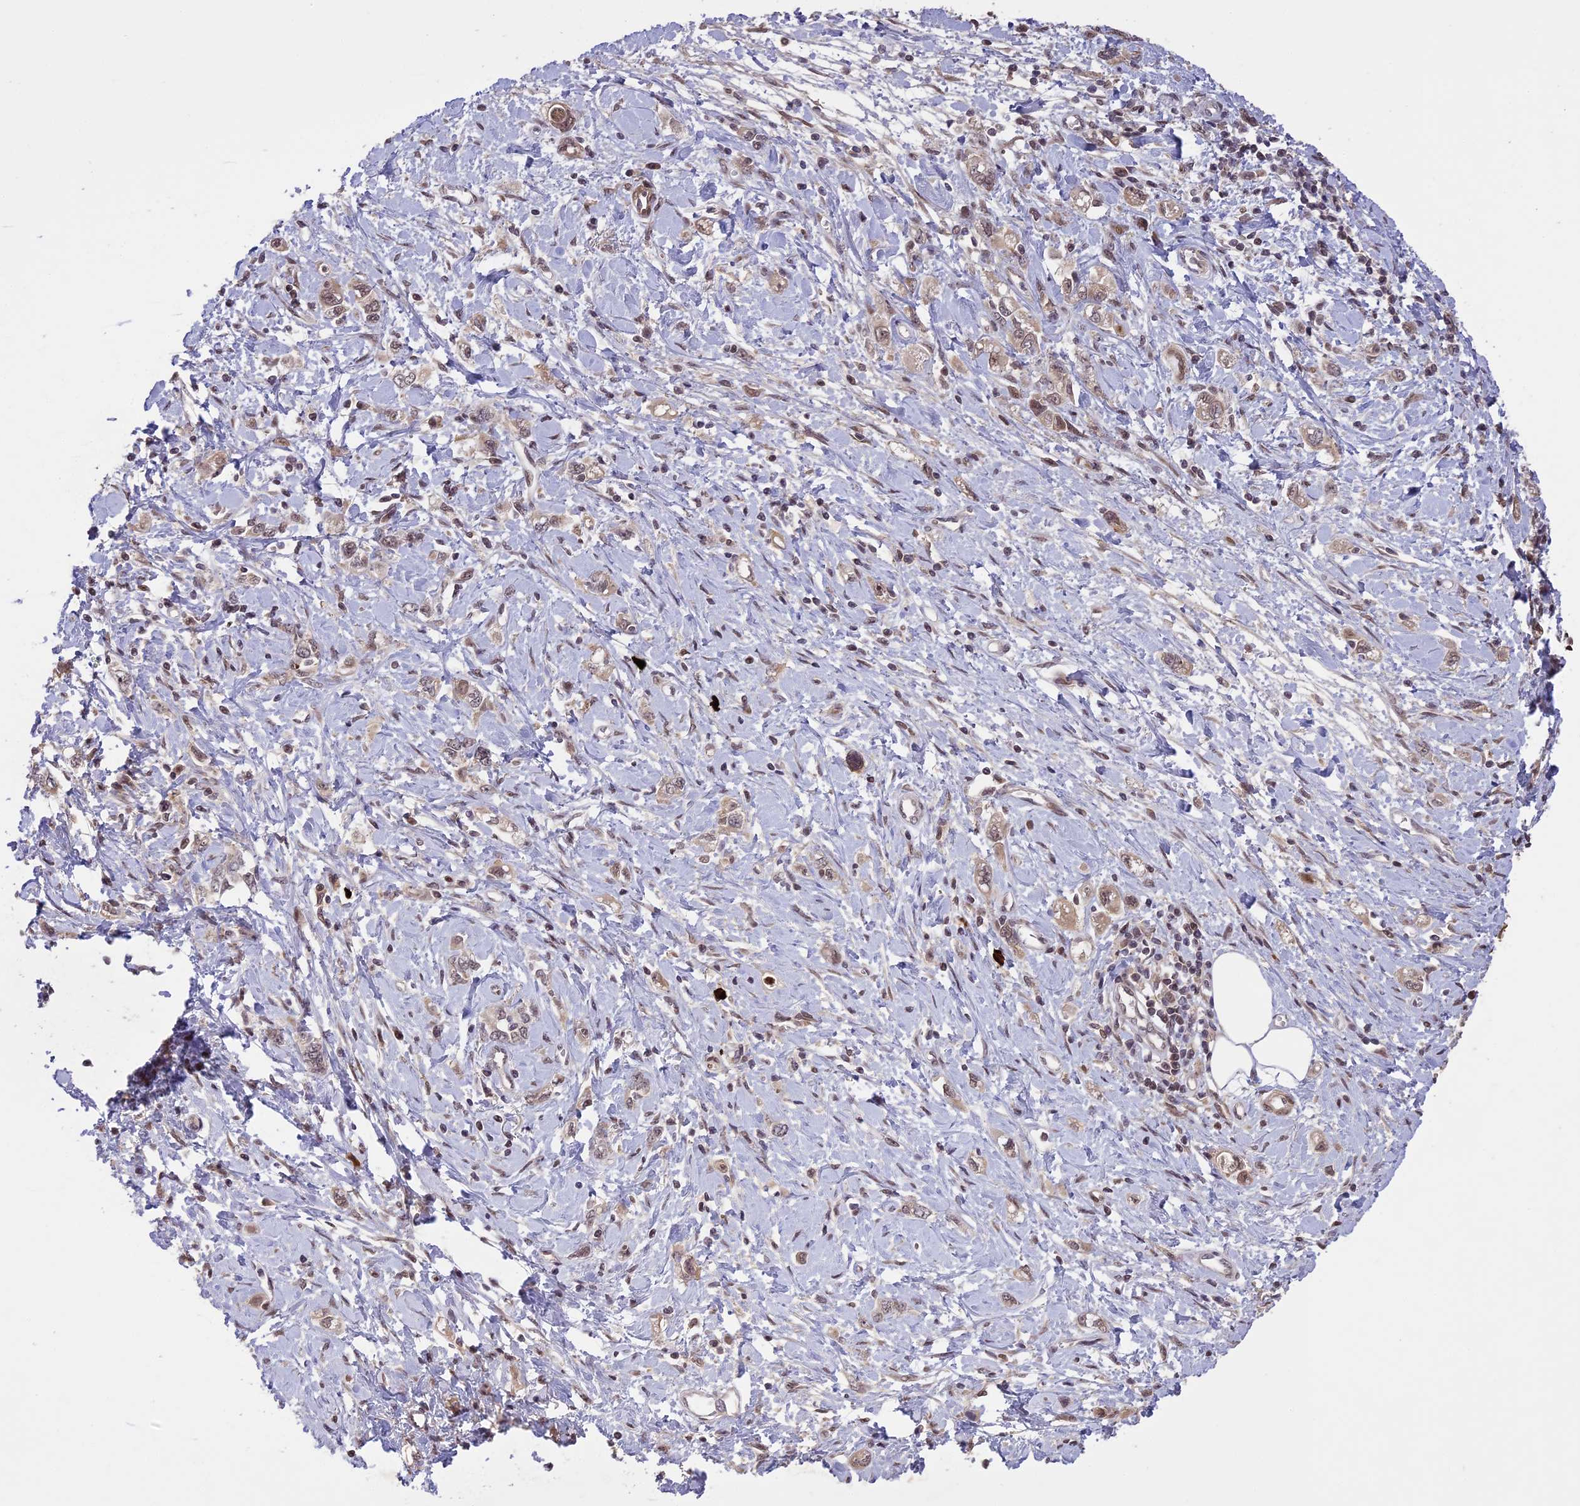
{"staining": {"intensity": "moderate", "quantity": "<25%", "location": "nuclear"}, "tissue": "stomach cancer", "cell_type": "Tumor cells", "image_type": "cancer", "snomed": [{"axis": "morphology", "description": "Adenocarcinoma, NOS"}, {"axis": "topography", "description": "Stomach"}], "caption": "The immunohistochemical stain shows moderate nuclear expression in tumor cells of stomach adenocarcinoma tissue.", "gene": "PRELID2", "patient": {"sex": "female", "age": 76}}